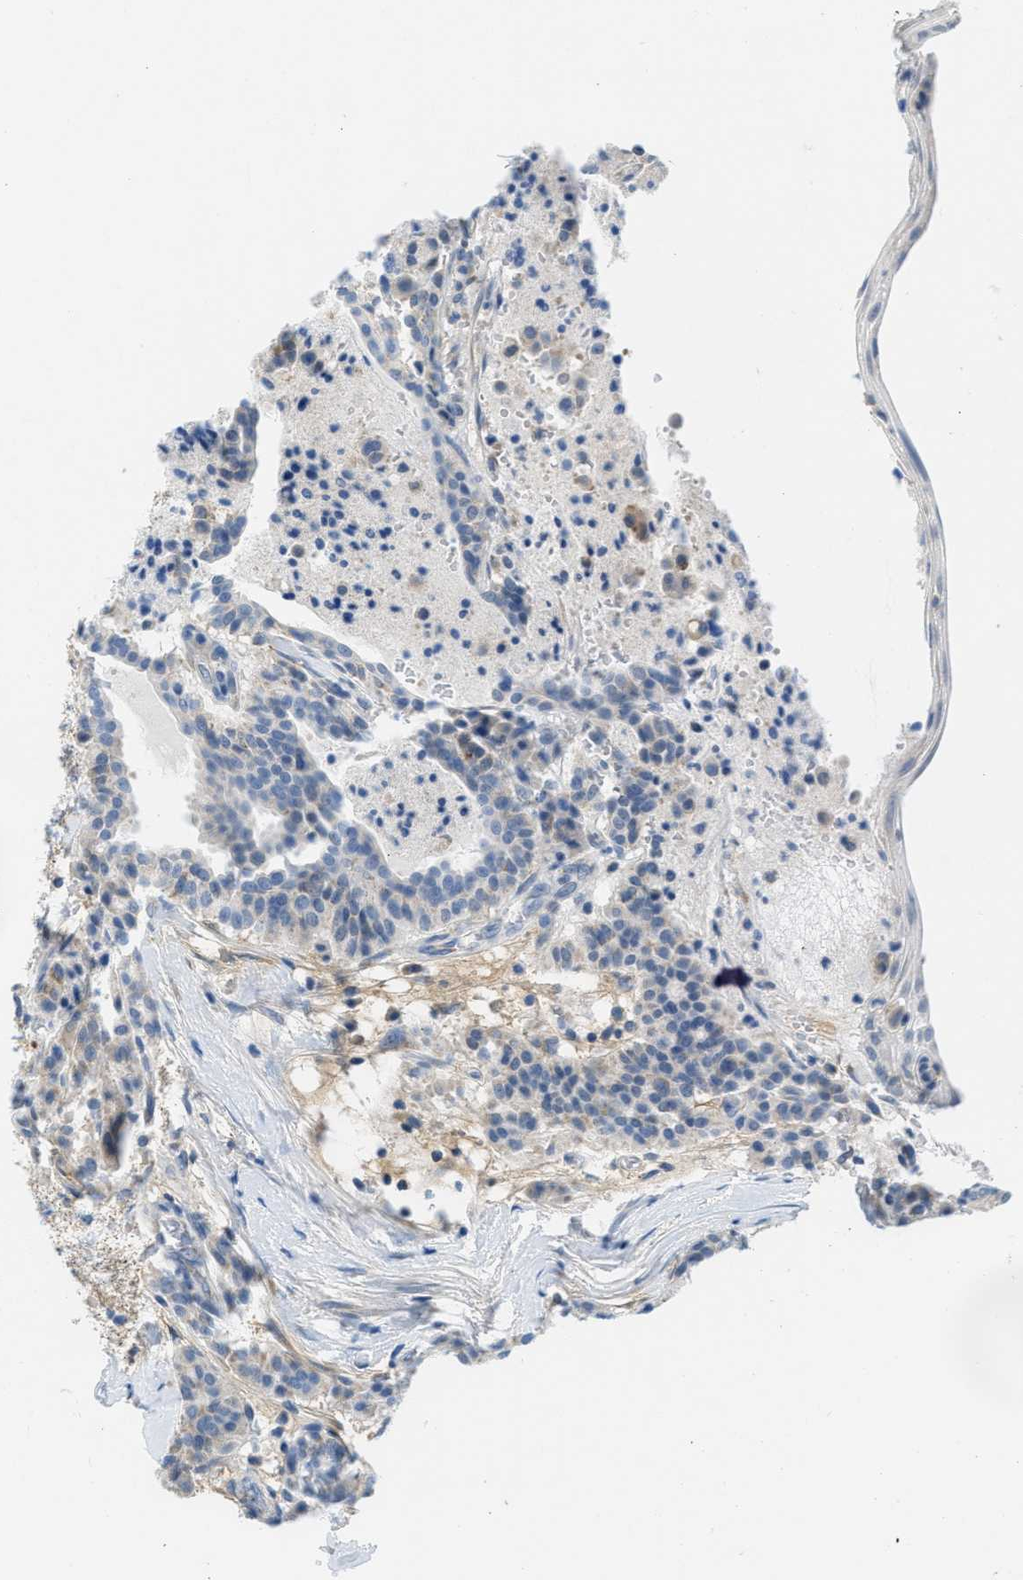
{"staining": {"intensity": "weak", "quantity": "<25%", "location": "cytoplasmic/membranous"}, "tissue": "carcinoid", "cell_type": "Tumor cells", "image_type": "cancer", "snomed": [{"axis": "morphology", "description": "Carcinoid, malignant, NOS"}, {"axis": "topography", "description": "Lung"}], "caption": "Carcinoid (malignant) was stained to show a protein in brown. There is no significant positivity in tumor cells.", "gene": "PTDSS1", "patient": {"sex": "male", "age": 30}}